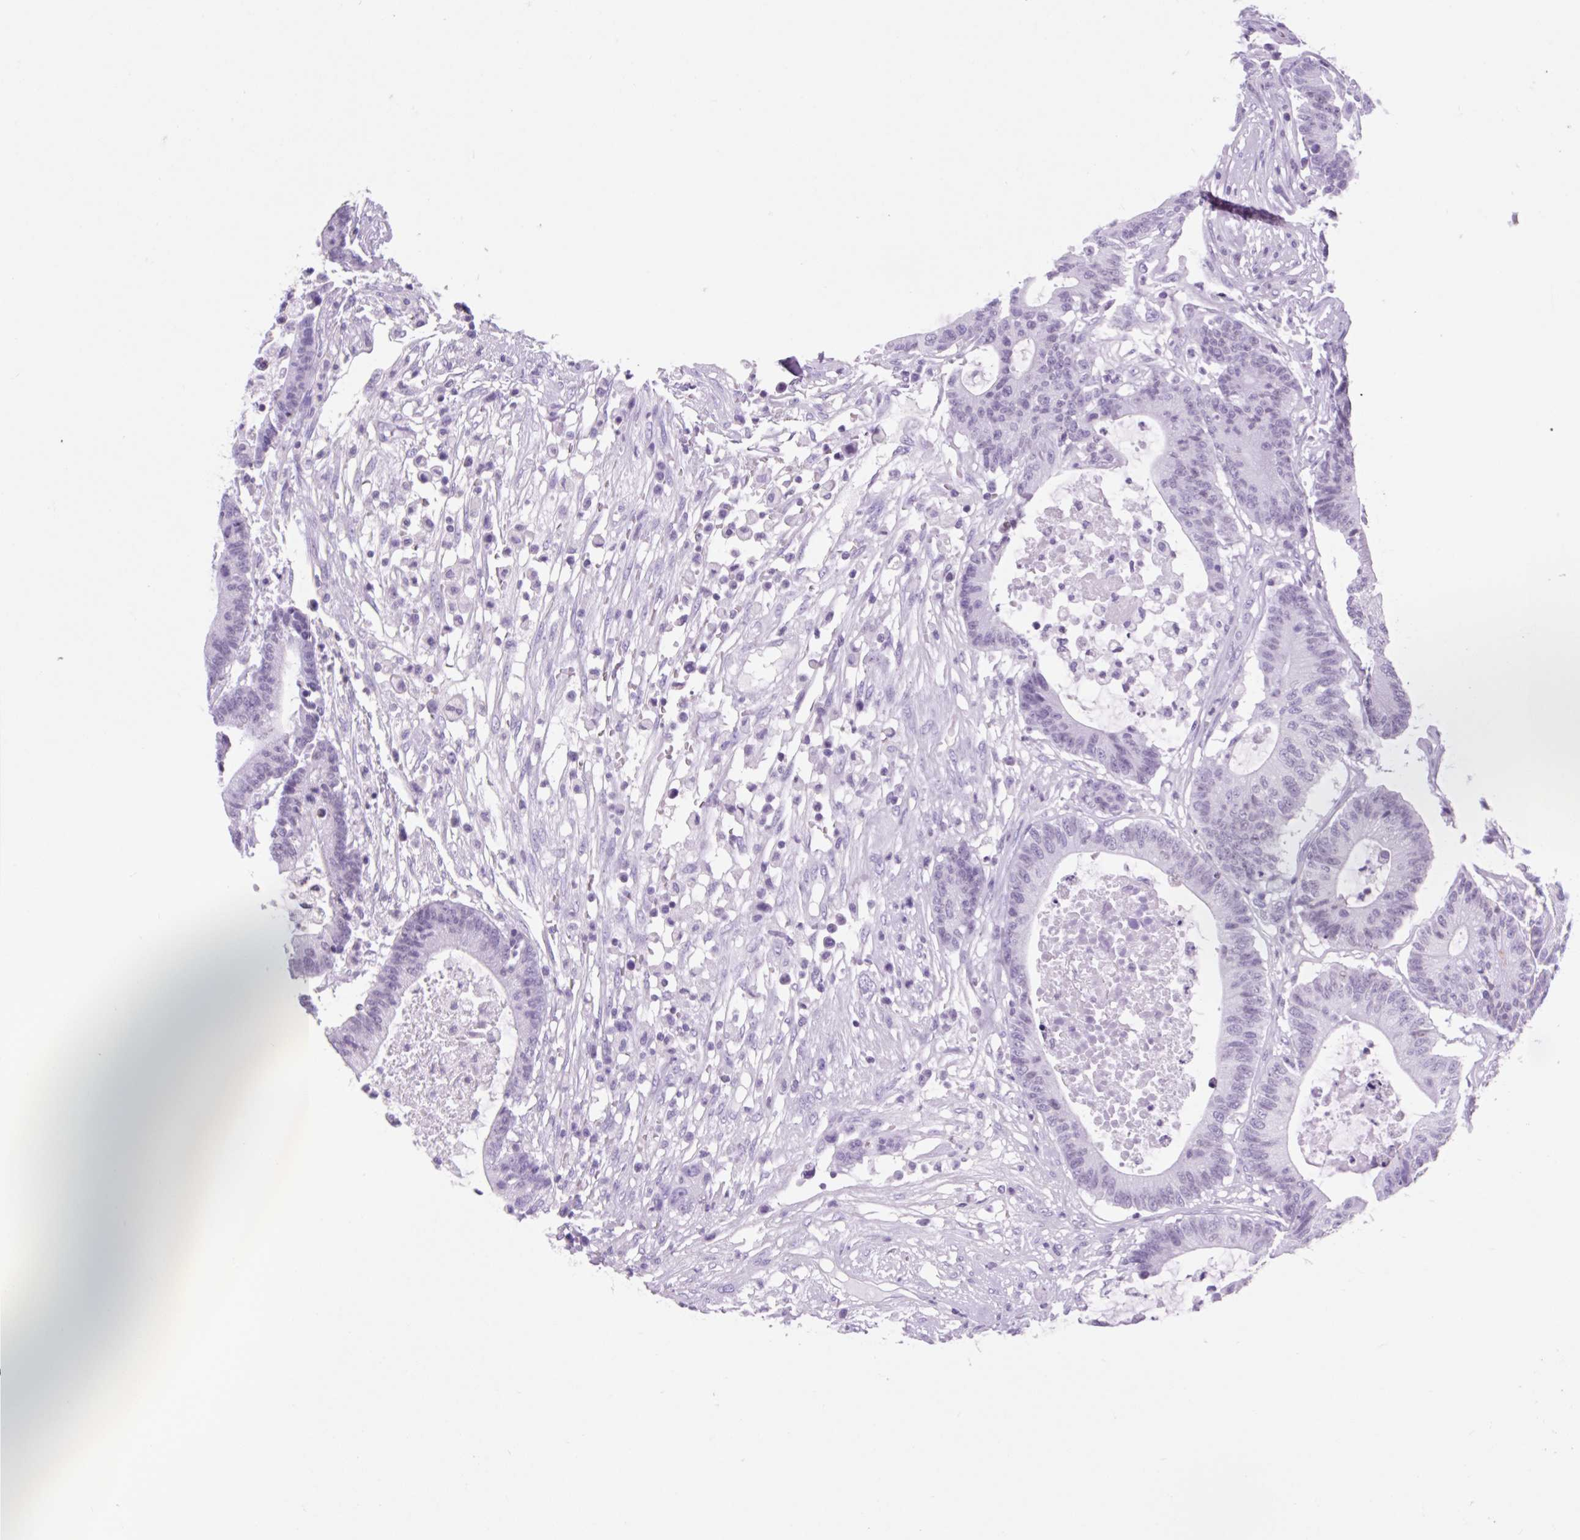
{"staining": {"intensity": "negative", "quantity": "none", "location": "none"}, "tissue": "colorectal cancer", "cell_type": "Tumor cells", "image_type": "cancer", "snomed": [{"axis": "morphology", "description": "Adenocarcinoma, NOS"}, {"axis": "topography", "description": "Colon"}], "caption": "DAB immunohistochemical staining of human colorectal cancer (adenocarcinoma) reveals no significant staining in tumor cells.", "gene": "VPREB1", "patient": {"sex": "female", "age": 84}}